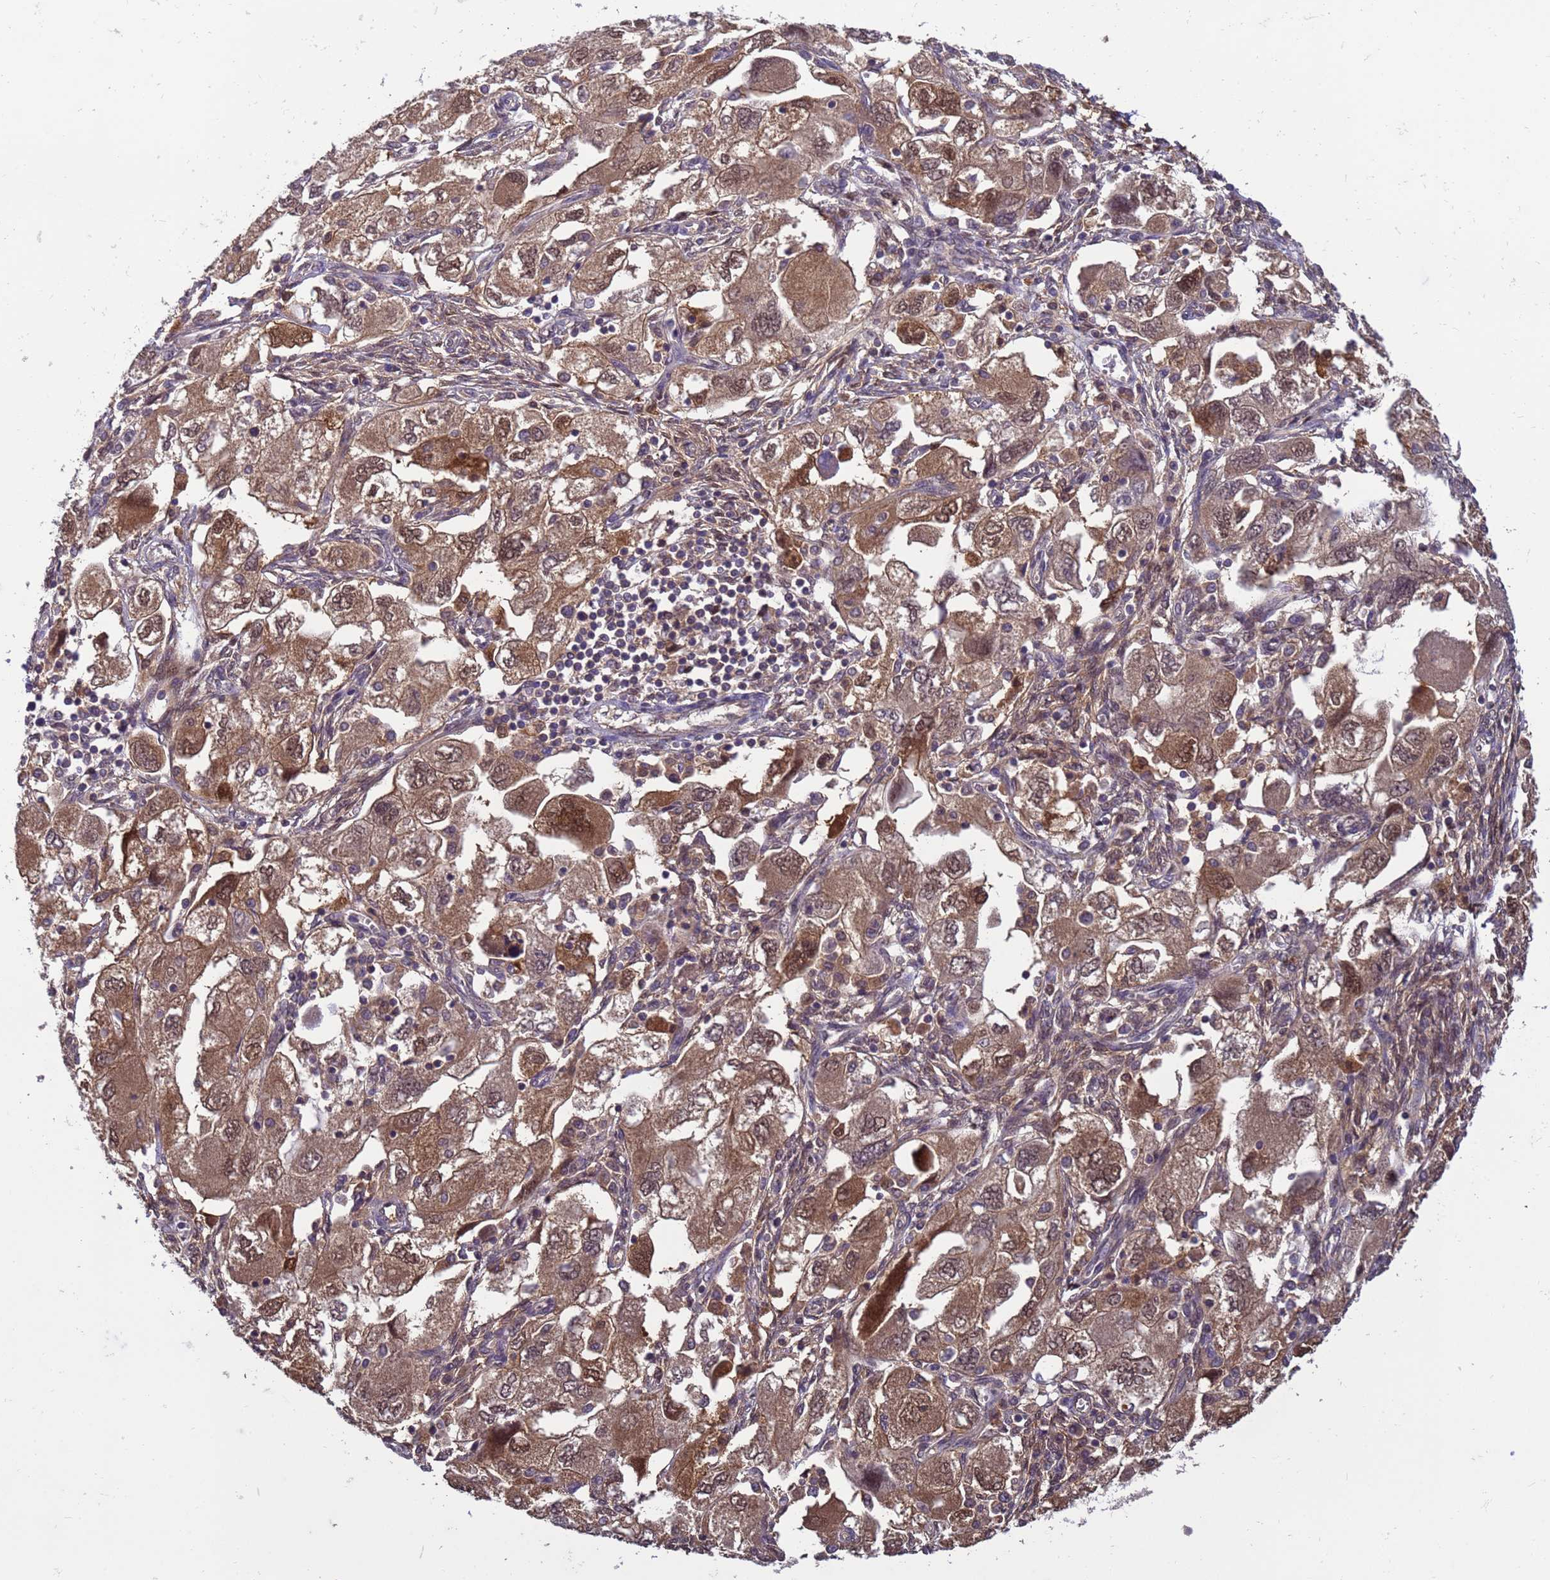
{"staining": {"intensity": "moderate", "quantity": ">75%", "location": "cytoplasmic/membranous,nuclear"}, "tissue": "ovarian cancer", "cell_type": "Tumor cells", "image_type": "cancer", "snomed": [{"axis": "morphology", "description": "Carcinoma, NOS"}, {"axis": "morphology", "description": "Cystadenocarcinoma, serous, NOS"}, {"axis": "topography", "description": "Ovary"}], "caption": "The immunohistochemical stain labels moderate cytoplasmic/membranous and nuclear expression in tumor cells of ovarian cancer tissue.", "gene": "NPEPPS", "patient": {"sex": "female", "age": 69}}